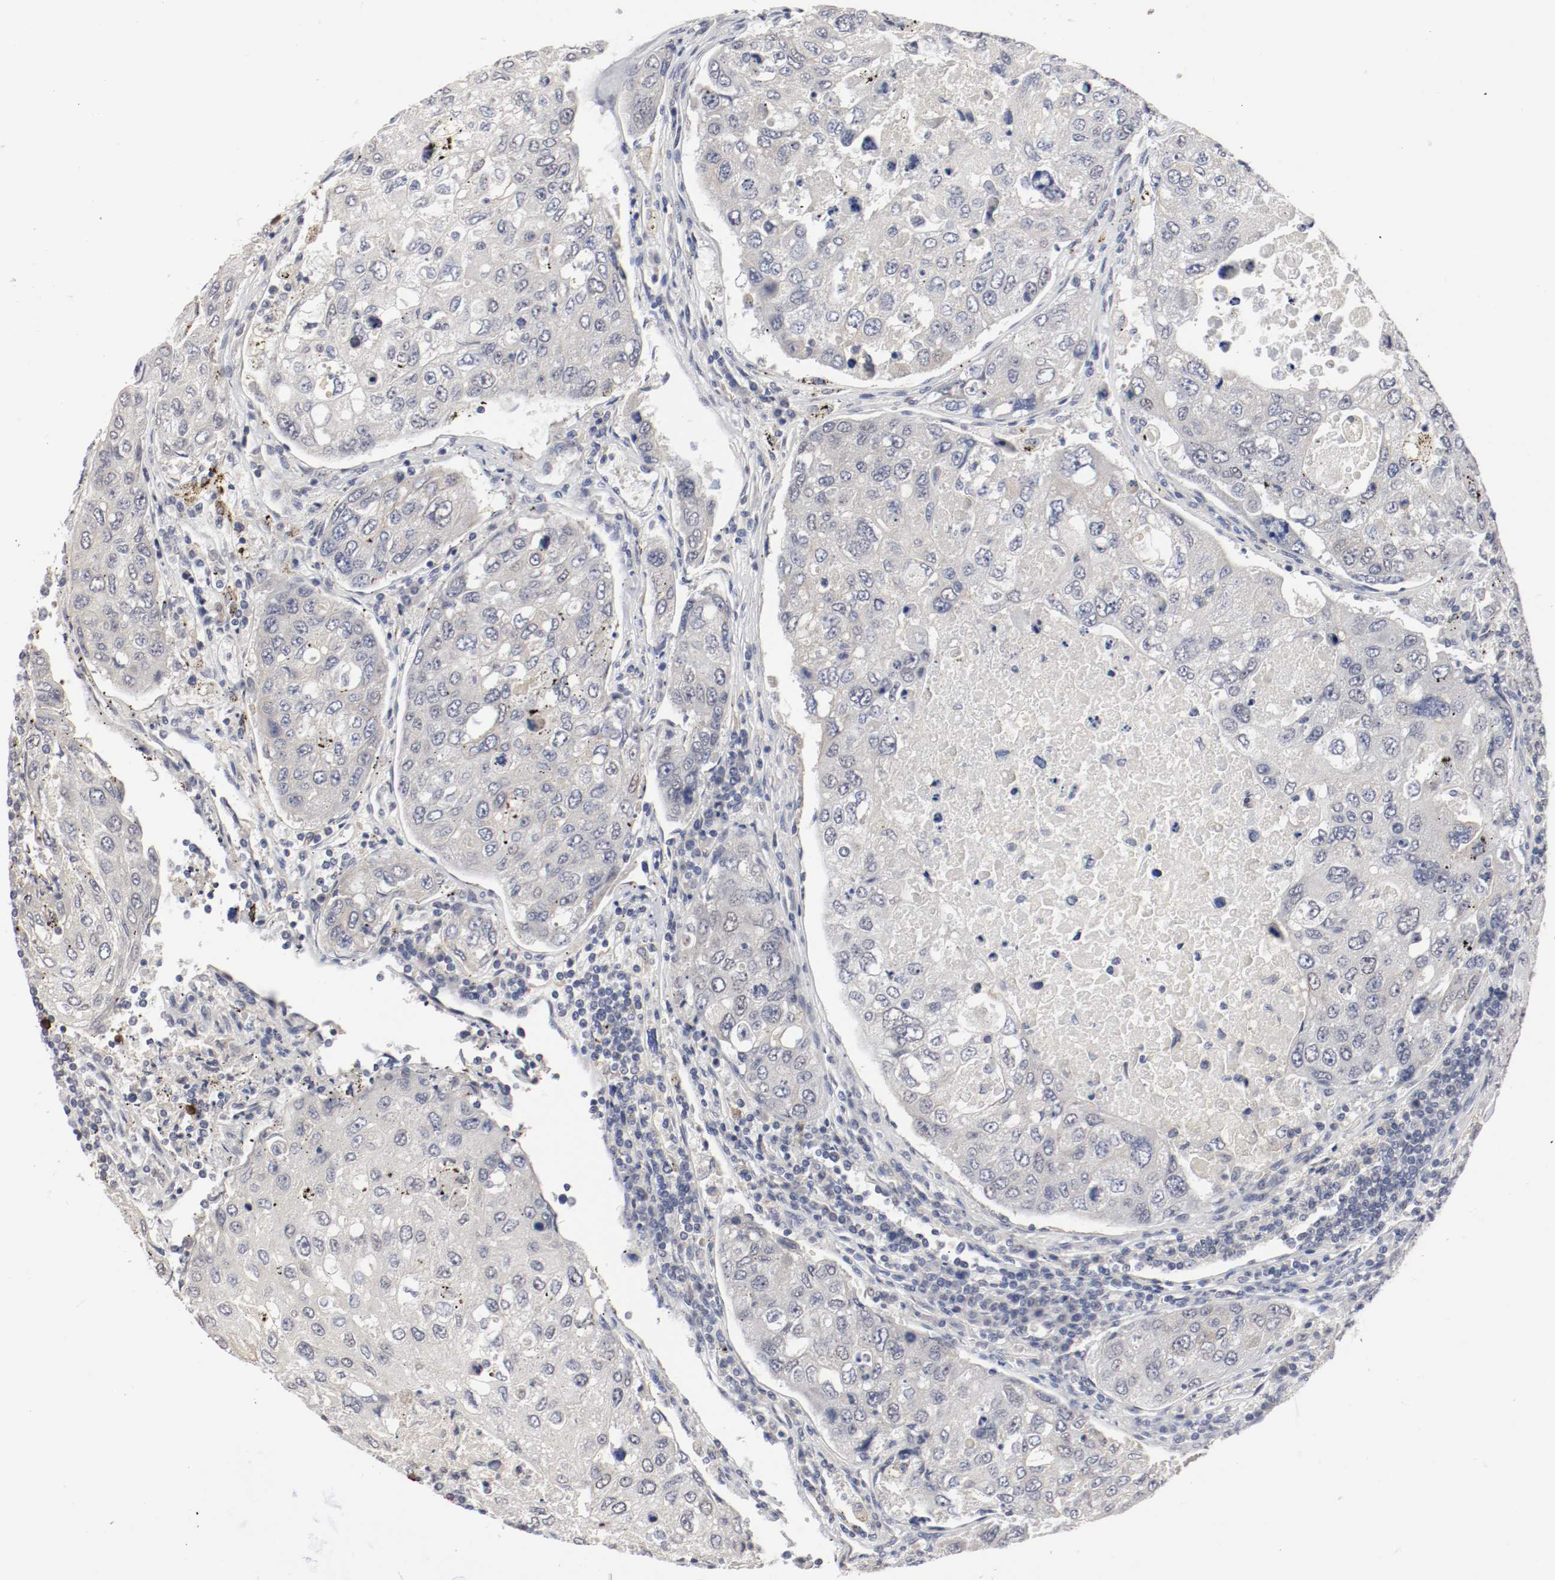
{"staining": {"intensity": "negative", "quantity": "none", "location": "none"}, "tissue": "urothelial cancer", "cell_type": "Tumor cells", "image_type": "cancer", "snomed": [{"axis": "morphology", "description": "Urothelial carcinoma, High grade"}, {"axis": "topography", "description": "Lymph node"}, {"axis": "topography", "description": "Urinary bladder"}], "caption": "This is an immunohistochemistry (IHC) image of urothelial cancer. There is no positivity in tumor cells.", "gene": "CEBPE", "patient": {"sex": "male", "age": 51}}